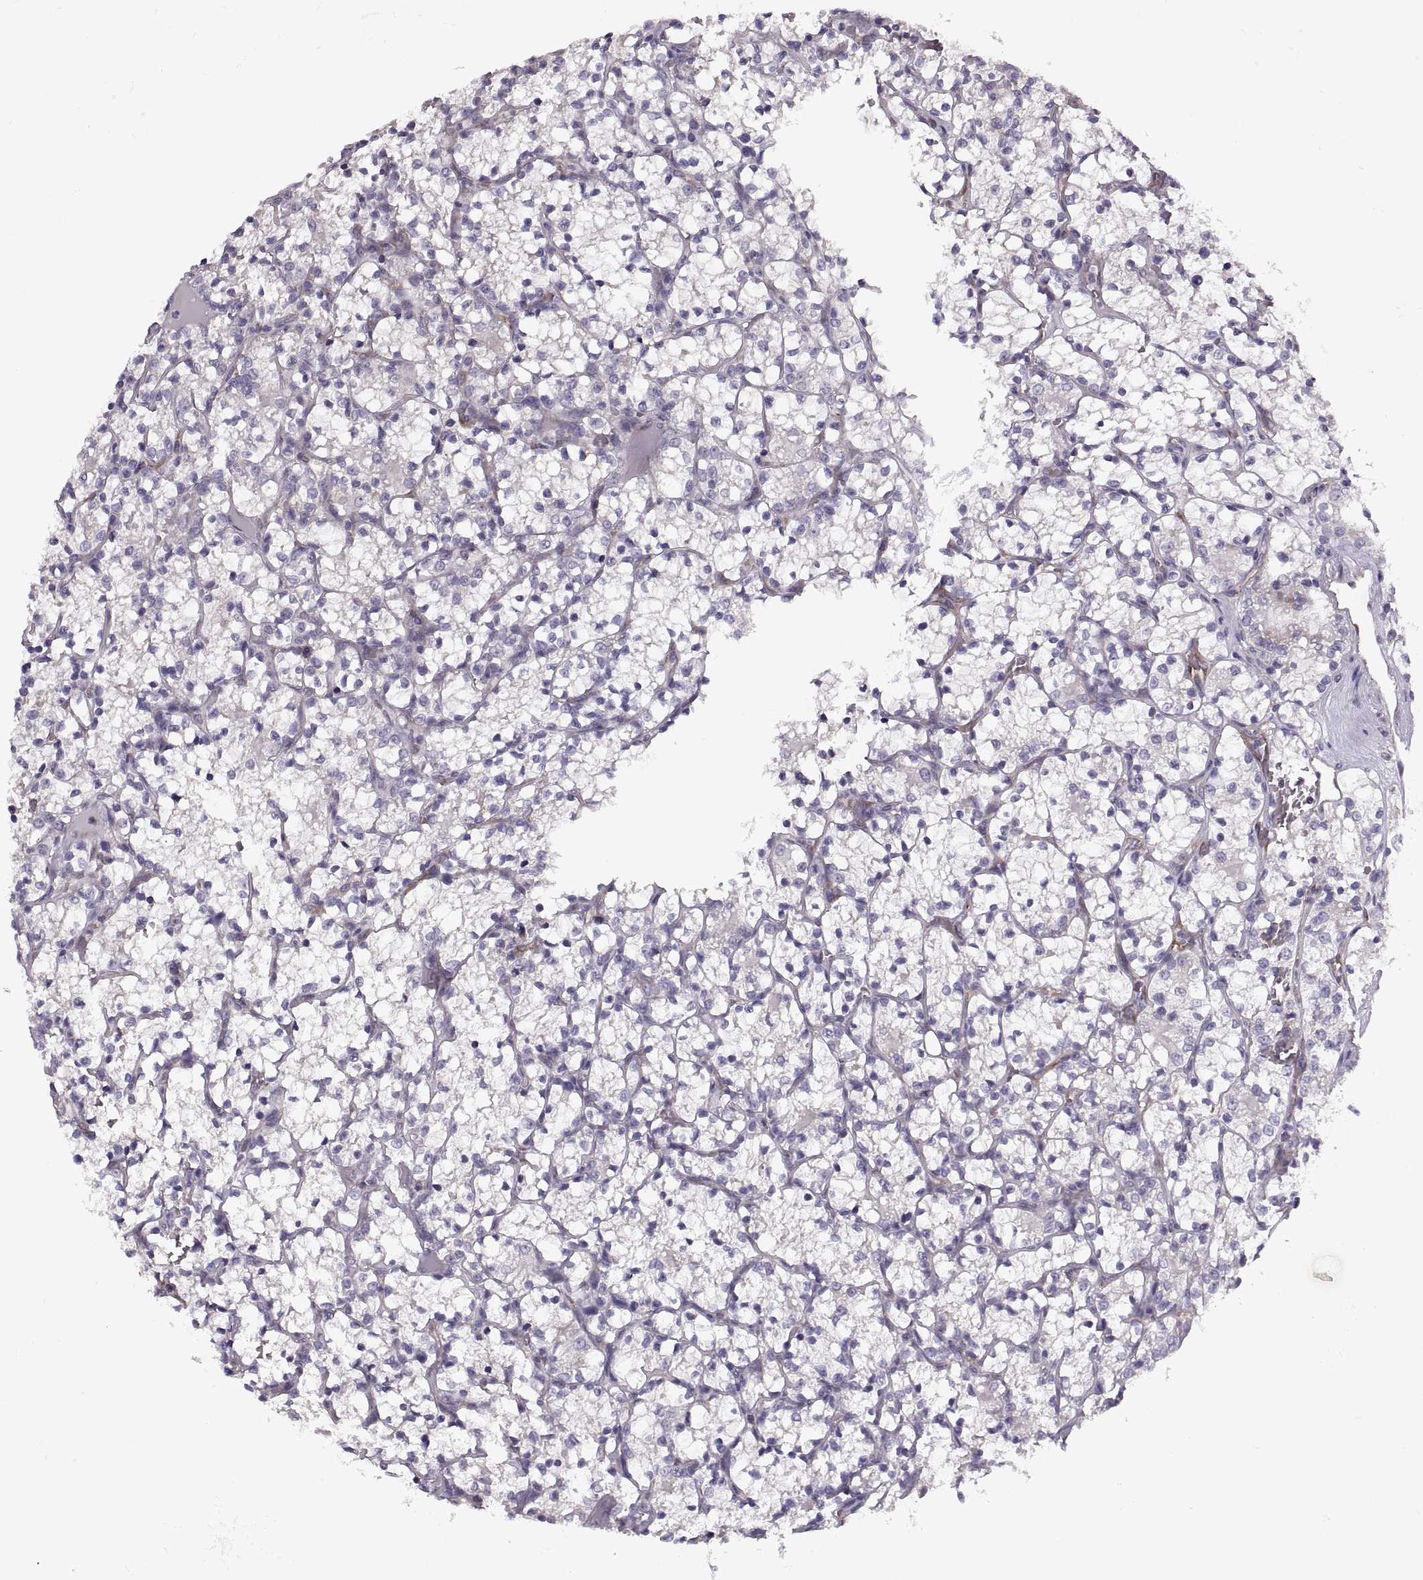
{"staining": {"intensity": "negative", "quantity": "none", "location": "none"}, "tissue": "renal cancer", "cell_type": "Tumor cells", "image_type": "cancer", "snomed": [{"axis": "morphology", "description": "Adenocarcinoma, NOS"}, {"axis": "topography", "description": "Kidney"}], "caption": "This is an immunohistochemistry (IHC) photomicrograph of human renal cancer (adenocarcinoma). There is no expression in tumor cells.", "gene": "LETM2", "patient": {"sex": "female", "age": 69}}